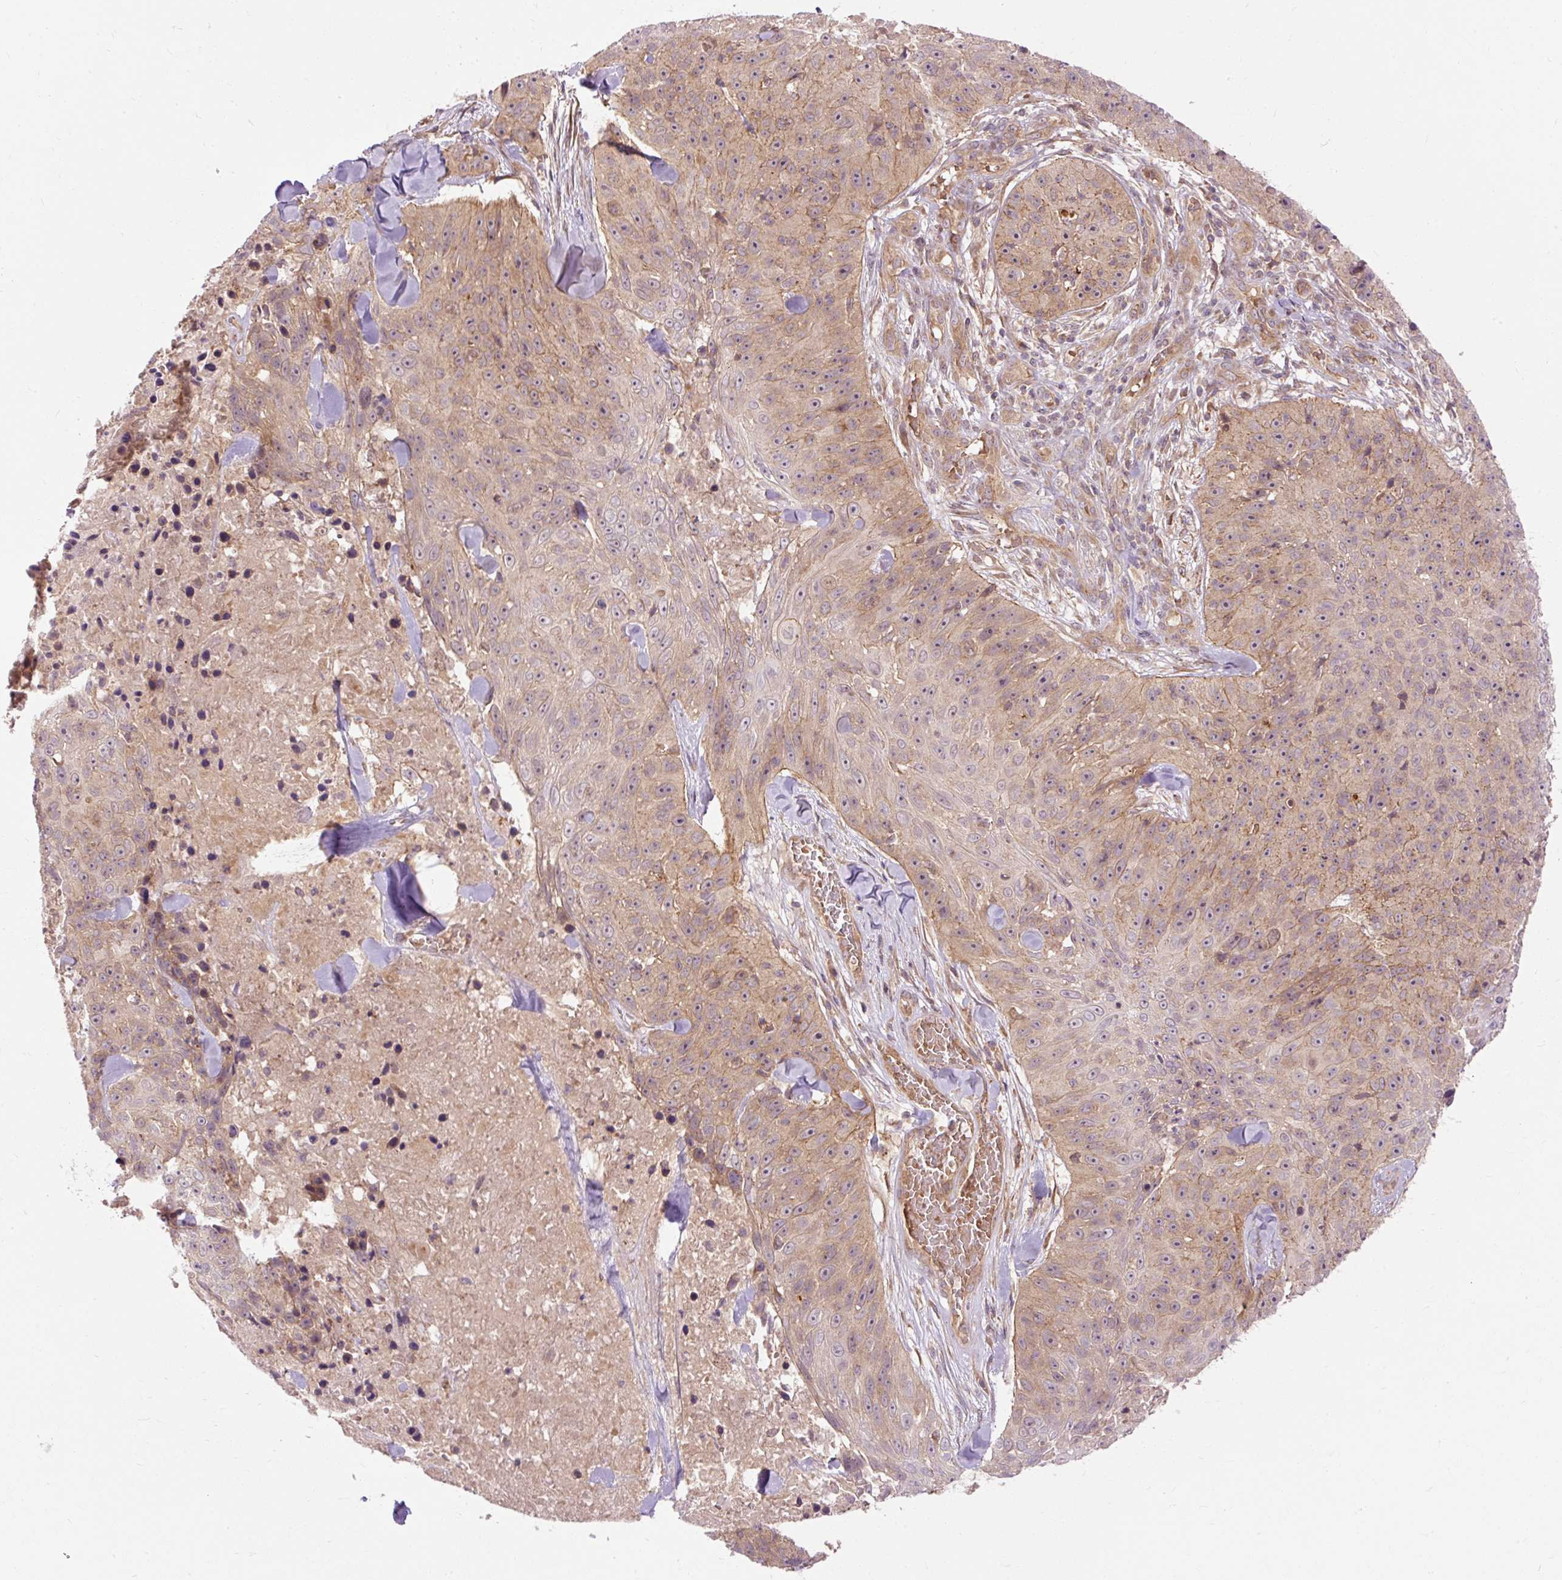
{"staining": {"intensity": "weak", "quantity": ">75%", "location": "cytoplasmic/membranous"}, "tissue": "skin cancer", "cell_type": "Tumor cells", "image_type": "cancer", "snomed": [{"axis": "morphology", "description": "Squamous cell carcinoma, NOS"}, {"axis": "topography", "description": "Skin"}], "caption": "Skin cancer tissue demonstrates weak cytoplasmic/membranous positivity in about >75% of tumor cells, visualized by immunohistochemistry.", "gene": "RIPOR3", "patient": {"sex": "female", "age": 87}}